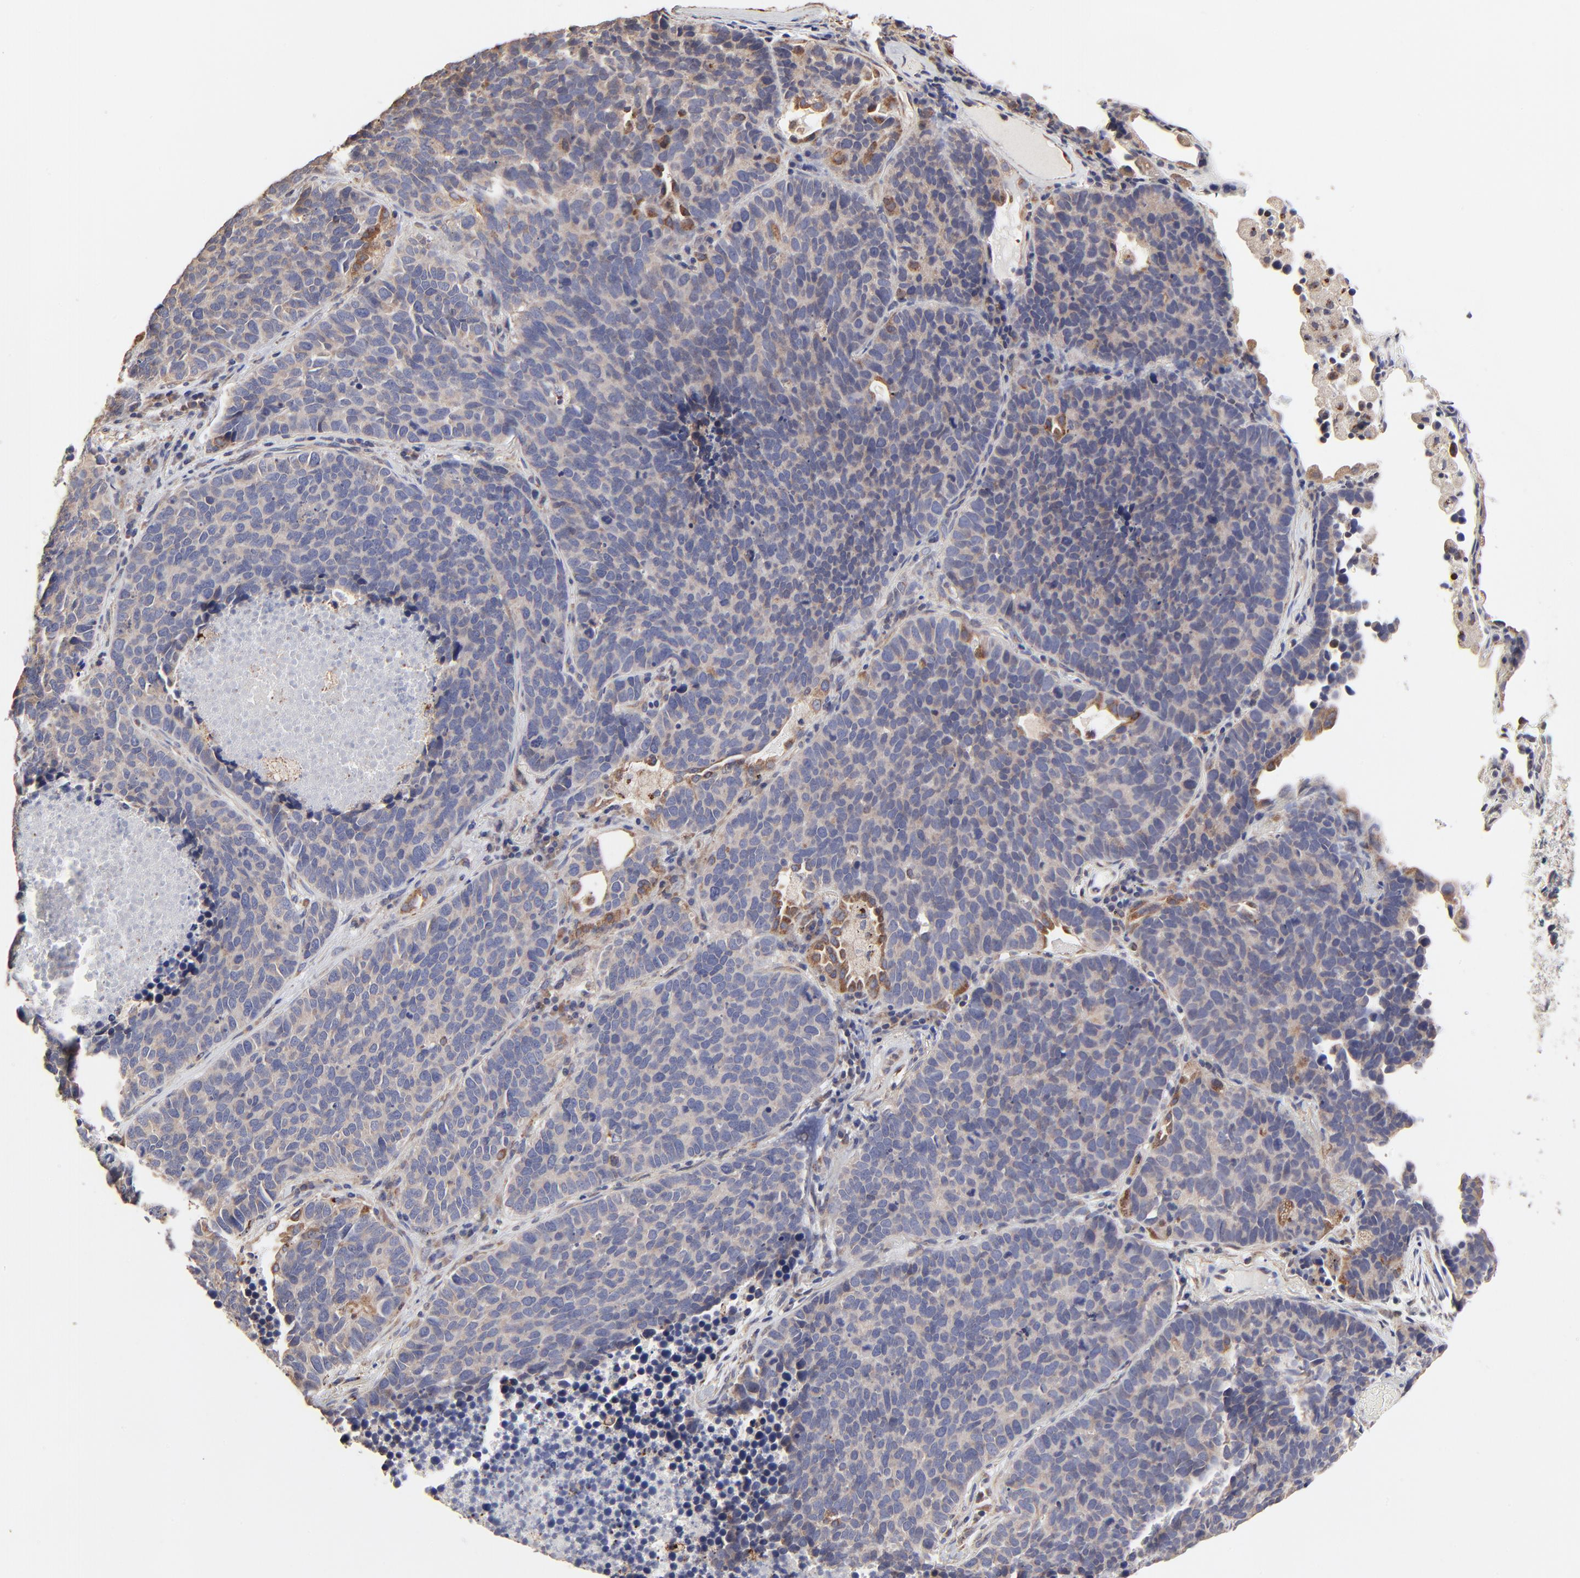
{"staining": {"intensity": "moderate", "quantity": "<25%", "location": "cytoplasmic/membranous"}, "tissue": "lung cancer", "cell_type": "Tumor cells", "image_type": "cancer", "snomed": [{"axis": "morphology", "description": "Neoplasm, malignant, NOS"}, {"axis": "topography", "description": "Lung"}], "caption": "An immunohistochemistry histopathology image of neoplastic tissue is shown. Protein staining in brown highlights moderate cytoplasmic/membranous positivity in lung malignant neoplasm within tumor cells.", "gene": "ELP2", "patient": {"sex": "female", "age": 75}}